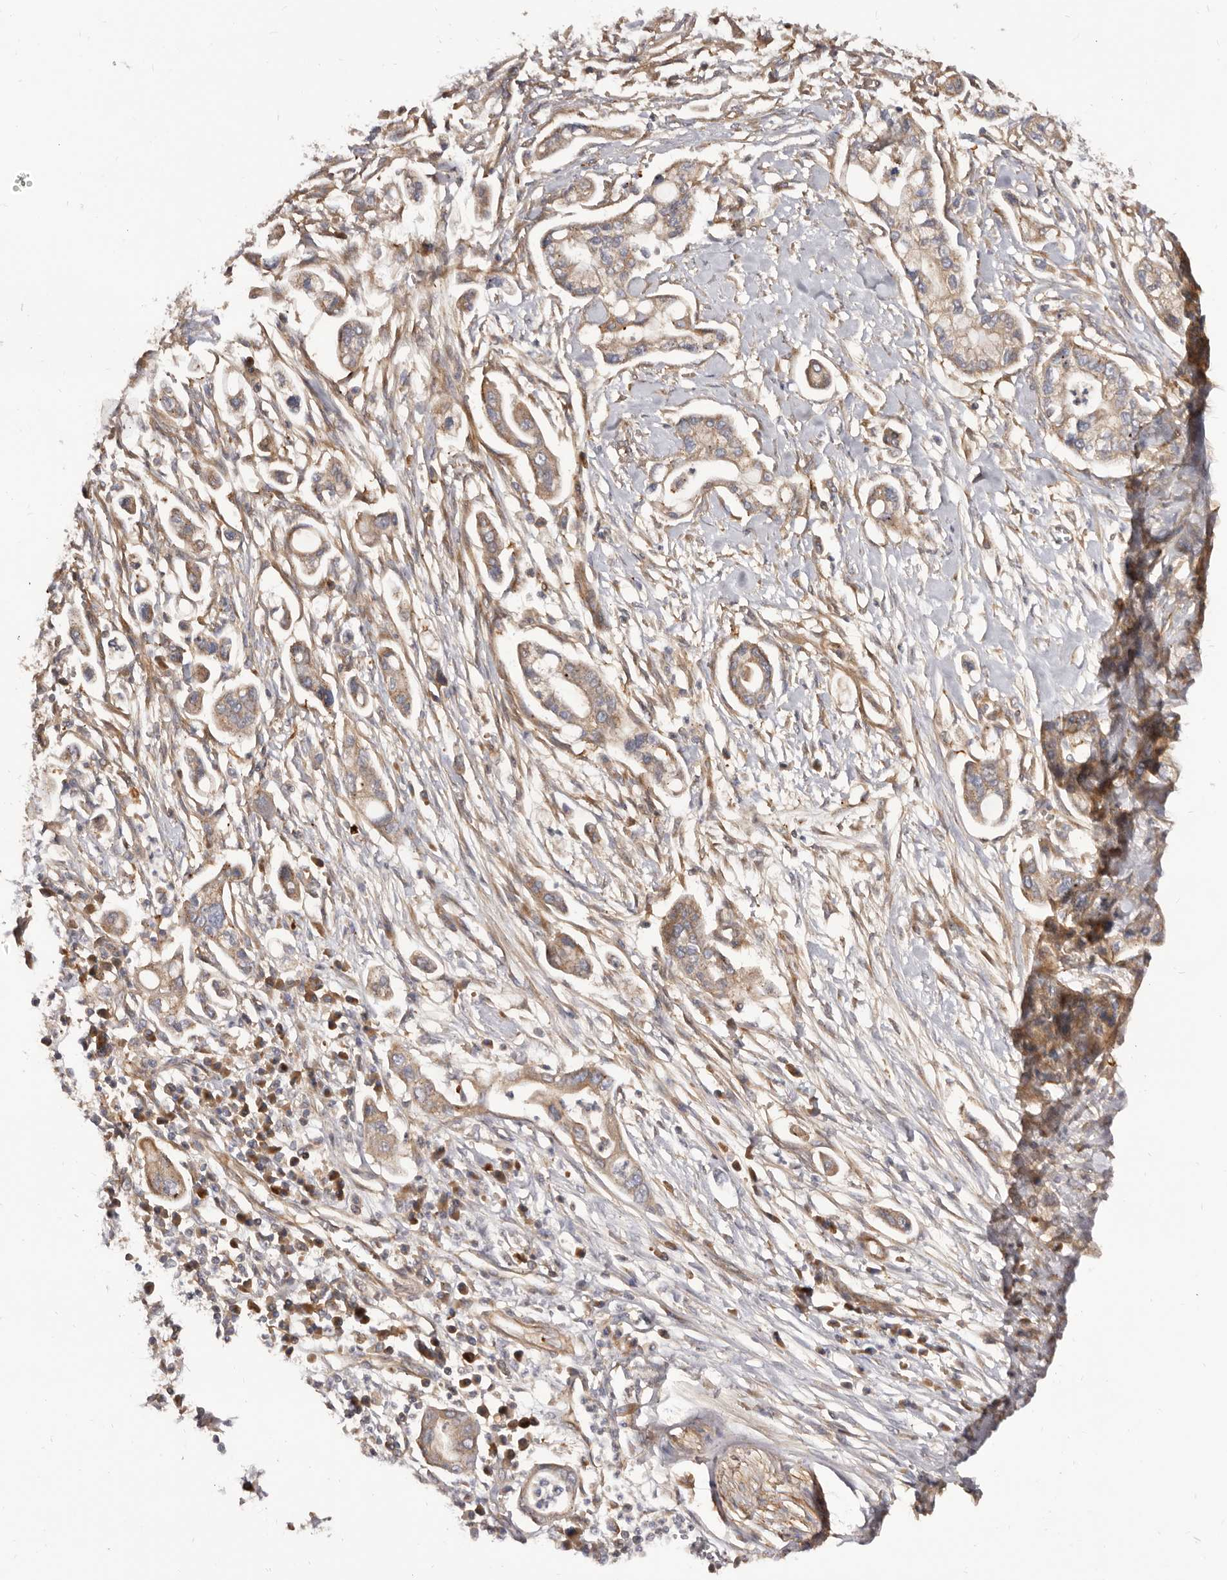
{"staining": {"intensity": "moderate", "quantity": ">75%", "location": "cytoplasmic/membranous"}, "tissue": "pancreatic cancer", "cell_type": "Tumor cells", "image_type": "cancer", "snomed": [{"axis": "morphology", "description": "Adenocarcinoma, NOS"}, {"axis": "topography", "description": "Pancreas"}], "caption": "Pancreatic cancer stained with a protein marker reveals moderate staining in tumor cells.", "gene": "ADAMTS20", "patient": {"sex": "male", "age": 68}}